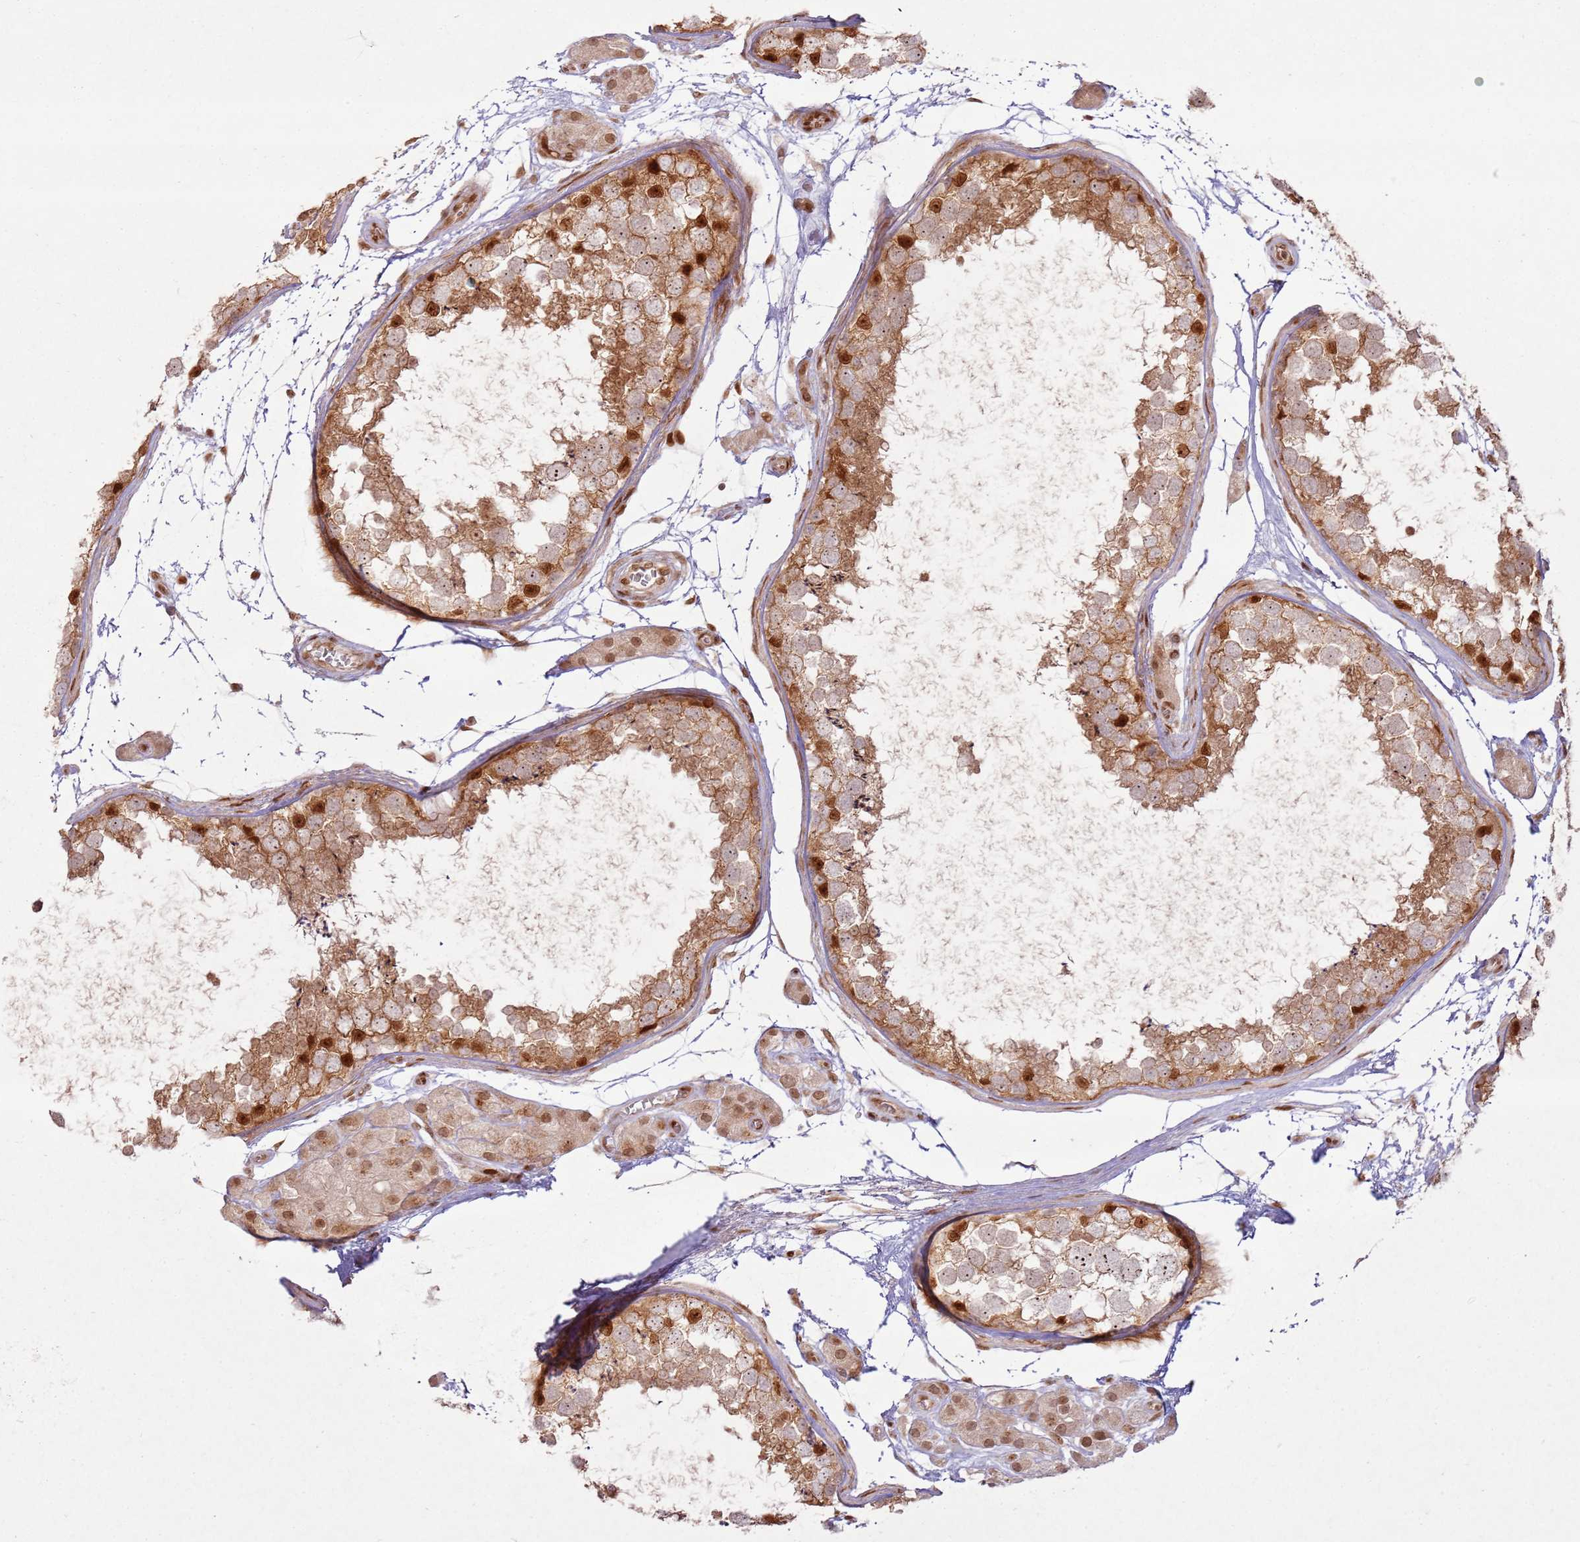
{"staining": {"intensity": "moderate", "quantity": ">75%", "location": "cytoplasmic/membranous,nuclear"}, "tissue": "testis", "cell_type": "Cells in seminiferous ducts", "image_type": "normal", "snomed": [{"axis": "morphology", "description": "Normal tissue, NOS"}, {"axis": "topography", "description": "Testis"}], "caption": "Human testis stained for a protein (brown) shows moderate cytoplasmic/membranous,nuclear positive positivity in approximately >75% of cells in seminiferous ducts.", "gene": "KLHL36", "patient": {"sex": "male", "age": 56}}